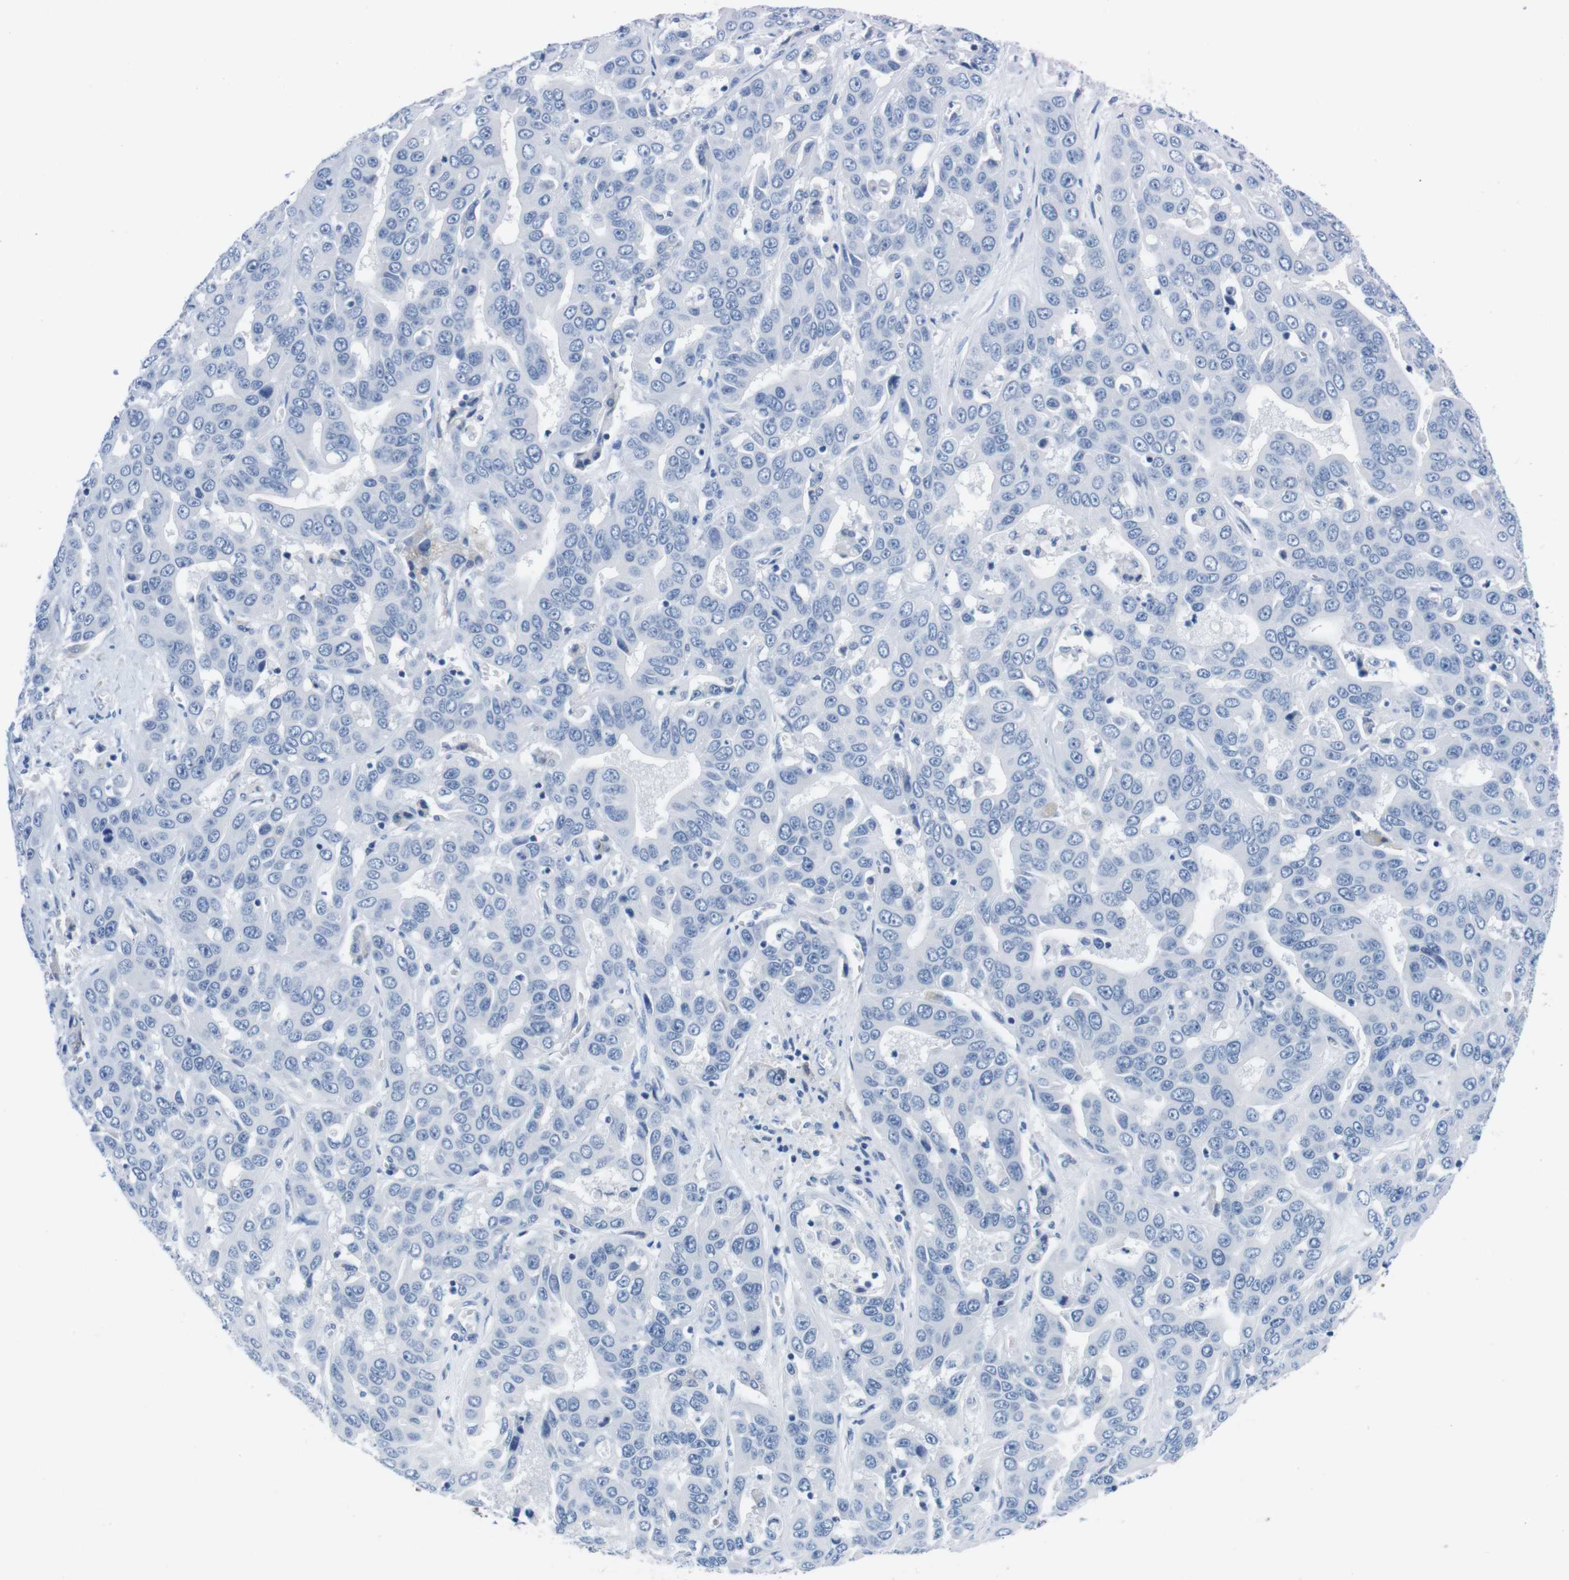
{"staining": {"intensity": "negative", "quantity": "none", "location": "none"}, "tissue": "liver cancer", "cell_type": "Tumor cells", "image_type": "cancer", "snomed": [{"axis": "morphology", "description": "Cholangiocarcinoma"}, {"axis": "topography", "description": "Liver"}], "caption": "Tumor cells show no significant expression in liver cancer (cholangiocarcinoma).", "gene": "CYP2C9", "patient": {"sex": "female", "age": 52}}